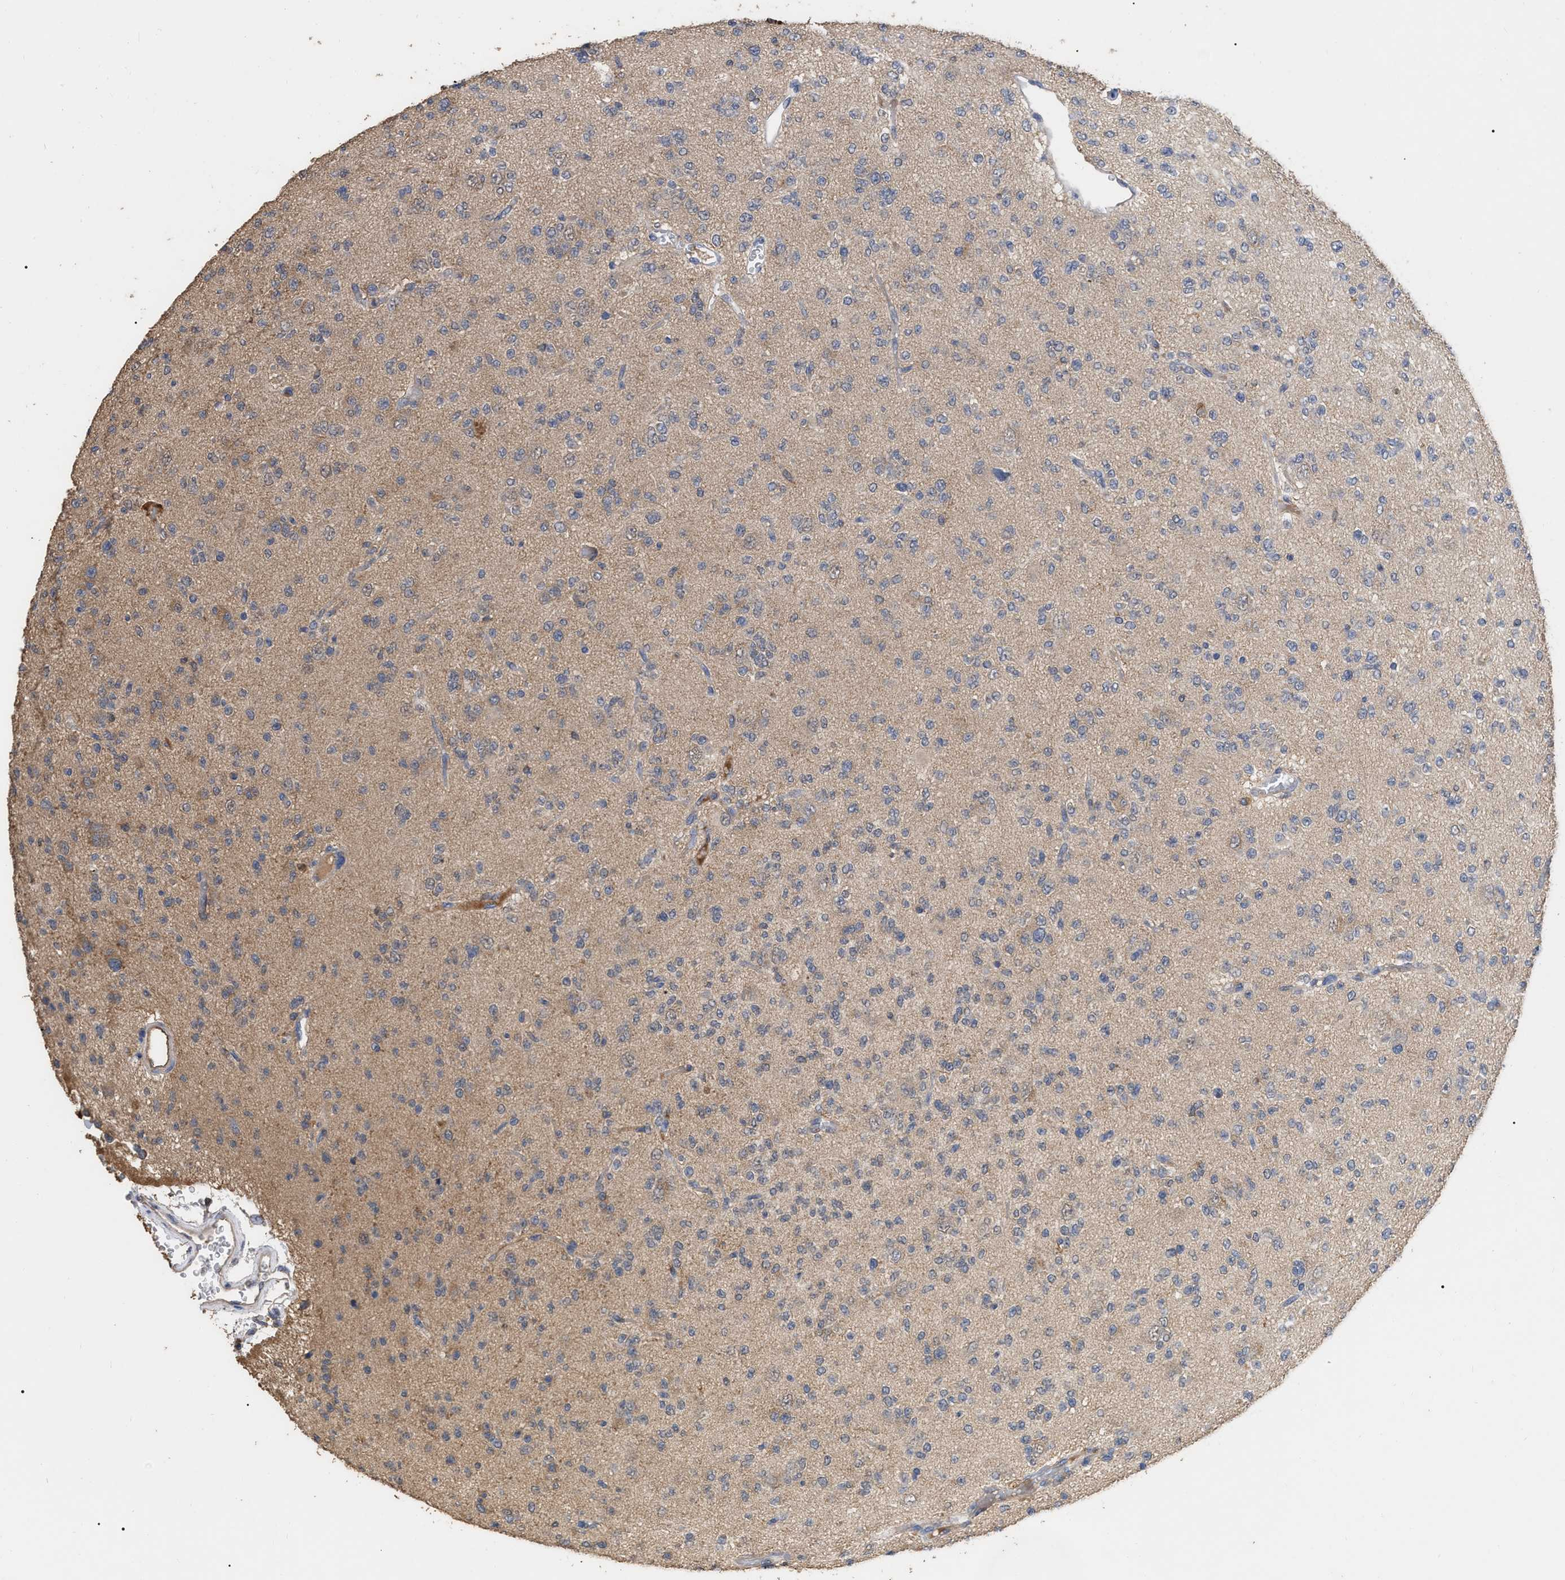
{"staining": {"intensity": "weak", "quantity": ">75%", "location": "cytoplasmic/membranous"}, "tissue": "glioma", "cell_type": "Tumor cells", "image_type": "cancer", "snomed": [{"axis": "morphology", "description": "Glioma, malignant, Low grade"}, {"axis": "topography", "description": "Brain"}], "caption": "Immunohistochemical staining of human glioma displays low levels of weak cytoplasmic/membranous protein expression in approximately >75% of tumor cells.", "gene": "GPR179", "patient": {"sex": "male", "age": 38}}